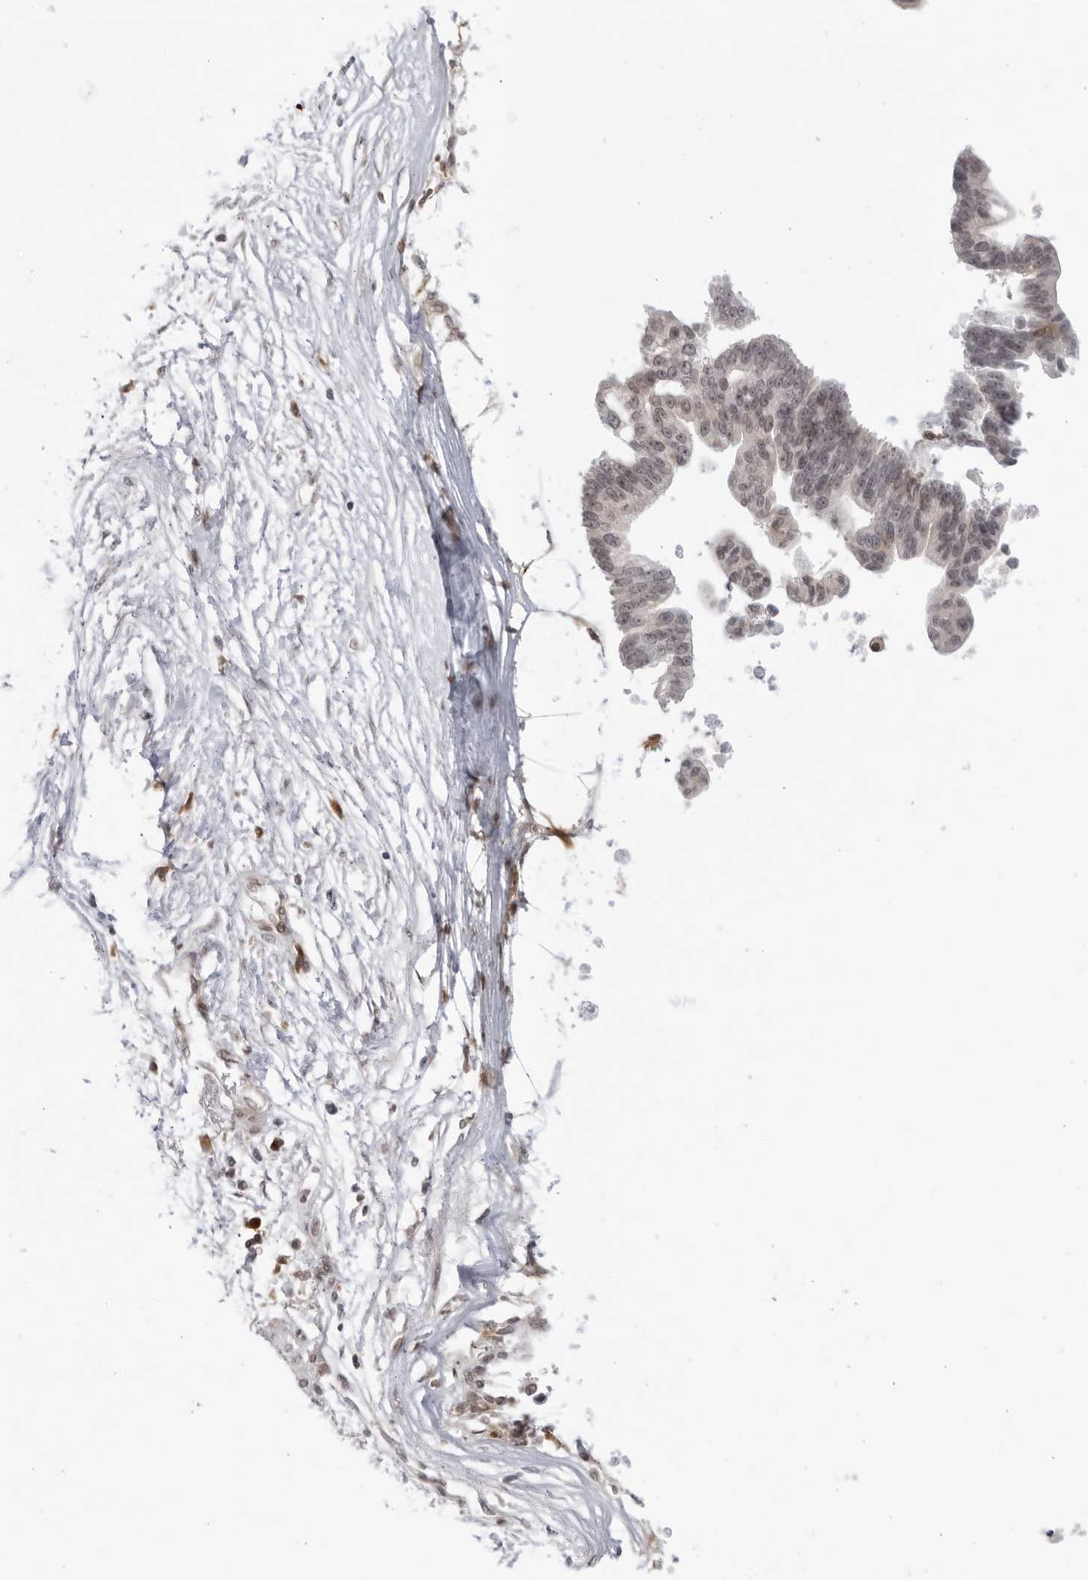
{"staining": {"intensity": "weak", "quantity": "<25%", "location": "nuclear"}, "tissue": "pancreatic cancer", "cell_type": "Tumor cells", "image_type": "cancer", "snomed": [{"axis": "morphology", "description": "Adenocarcinoma, NOS"}, {"axis": "topography", "description": "Pancreas"}], "caption": "This is an IHC photomicrograph of human adenocarcinoma (pancreatic). There is no positivity in tumor cells.", "gene": "DTL", "patient": {"sex": "male", "age": 72}}